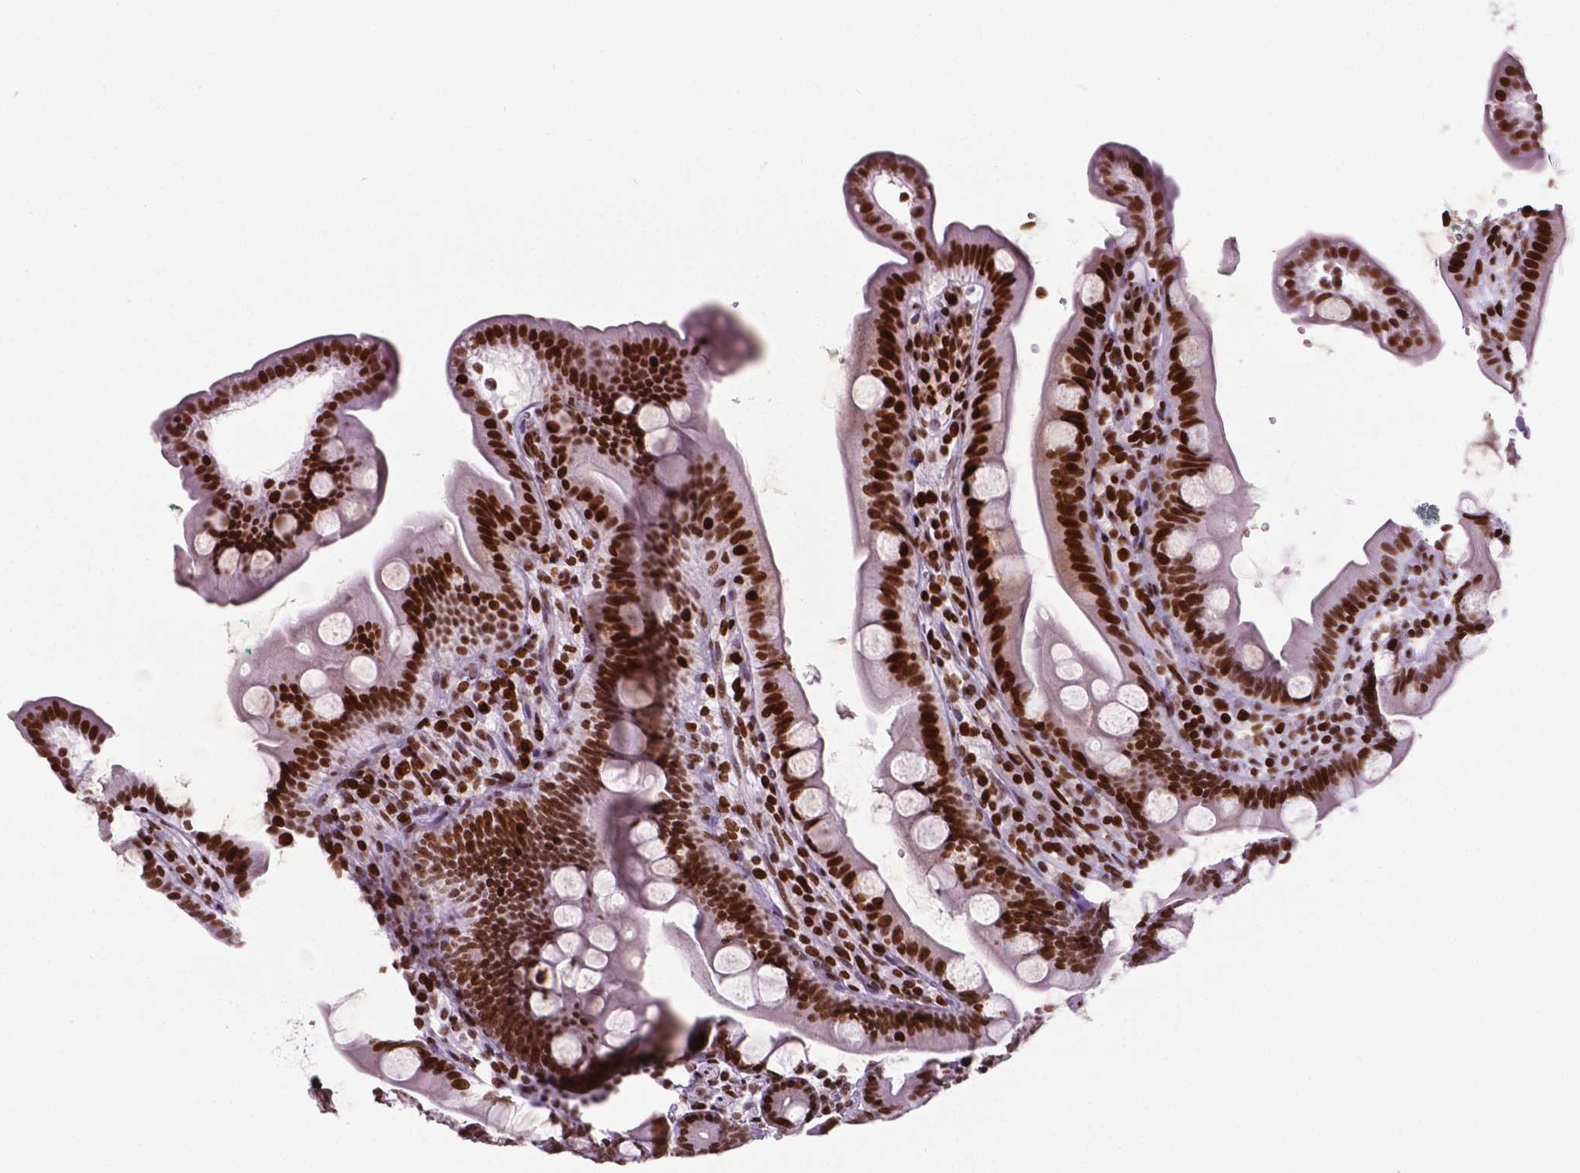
{"staining": {"intensity": "moderate", "quantity": ">75%", "location": "nuclear"}, "tissue": "duodenum", "cell_type": "Glandular cells", "image_type": "normal", "snomed": [{"axis": "morphology", "description": "Normal tissue, NOS"}, {"axis": "topography", "description": "Duodenum"}], "caption": "High-magnification brightfield microscopy of unremarkable duodenum stained with DAB (brown) and counterstained with hematoxylin (blue). glandular cells exhibit moderate nuclear expression is seen in approximately>75% of cells.", "gene": "TMEM250", "patient": {"sex": "female", "age": 67}}